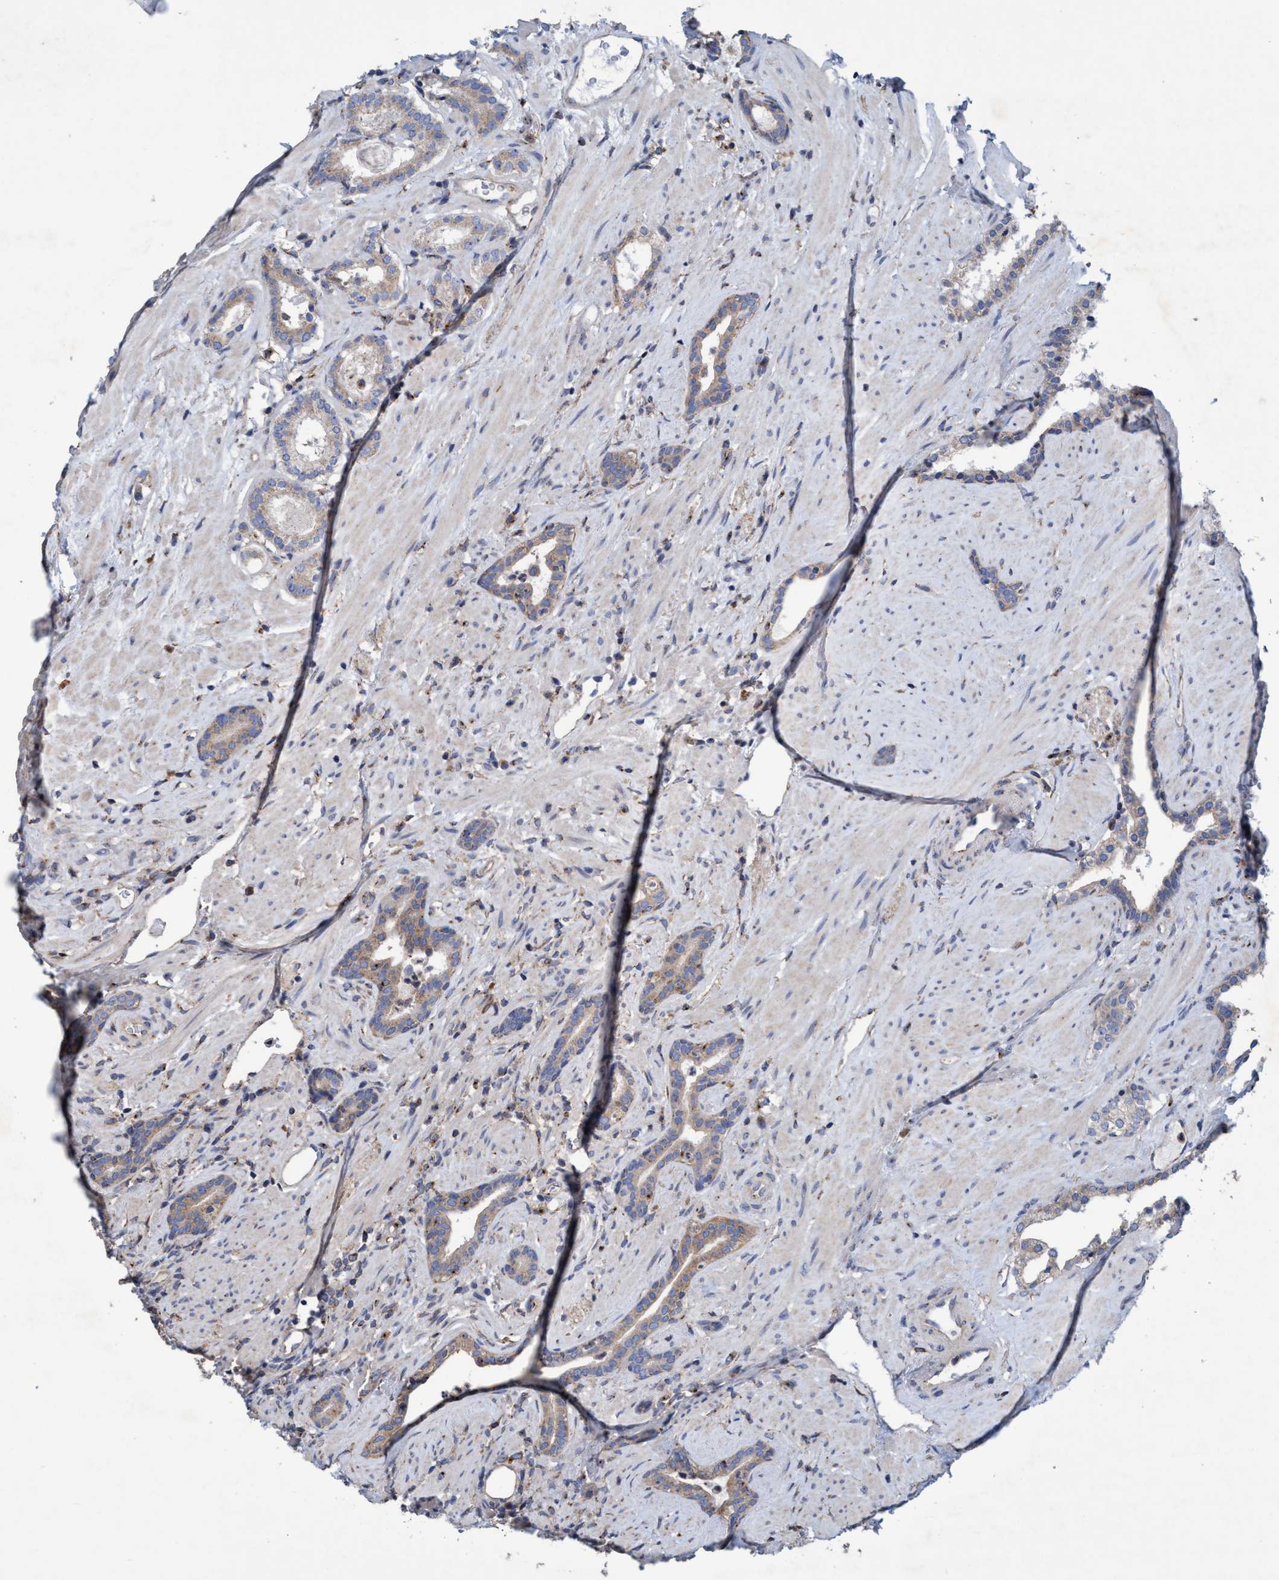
{"staining": {"intensity": "weak", "quantity": ">75%", "location": "cytoplasmic/membranous"}, "tissue": "prostate cancer", "cell_type": "Tumor cells", "image_type": "cancer", "snomed": [{"axis": "morphology", "description": "Adenocarcinoma, High grade"}, {"axis": "topography", "description": "Prostate"}], "caption": "Immunohistochemical staining of adenocarcinoma (high-grade) (prostate) reveals weak cytoplasmic/membranous protein expression in approximately >75% of tumor cells.", "gene": "BICD2", "patient": {"sex": "male", "age": 71}}